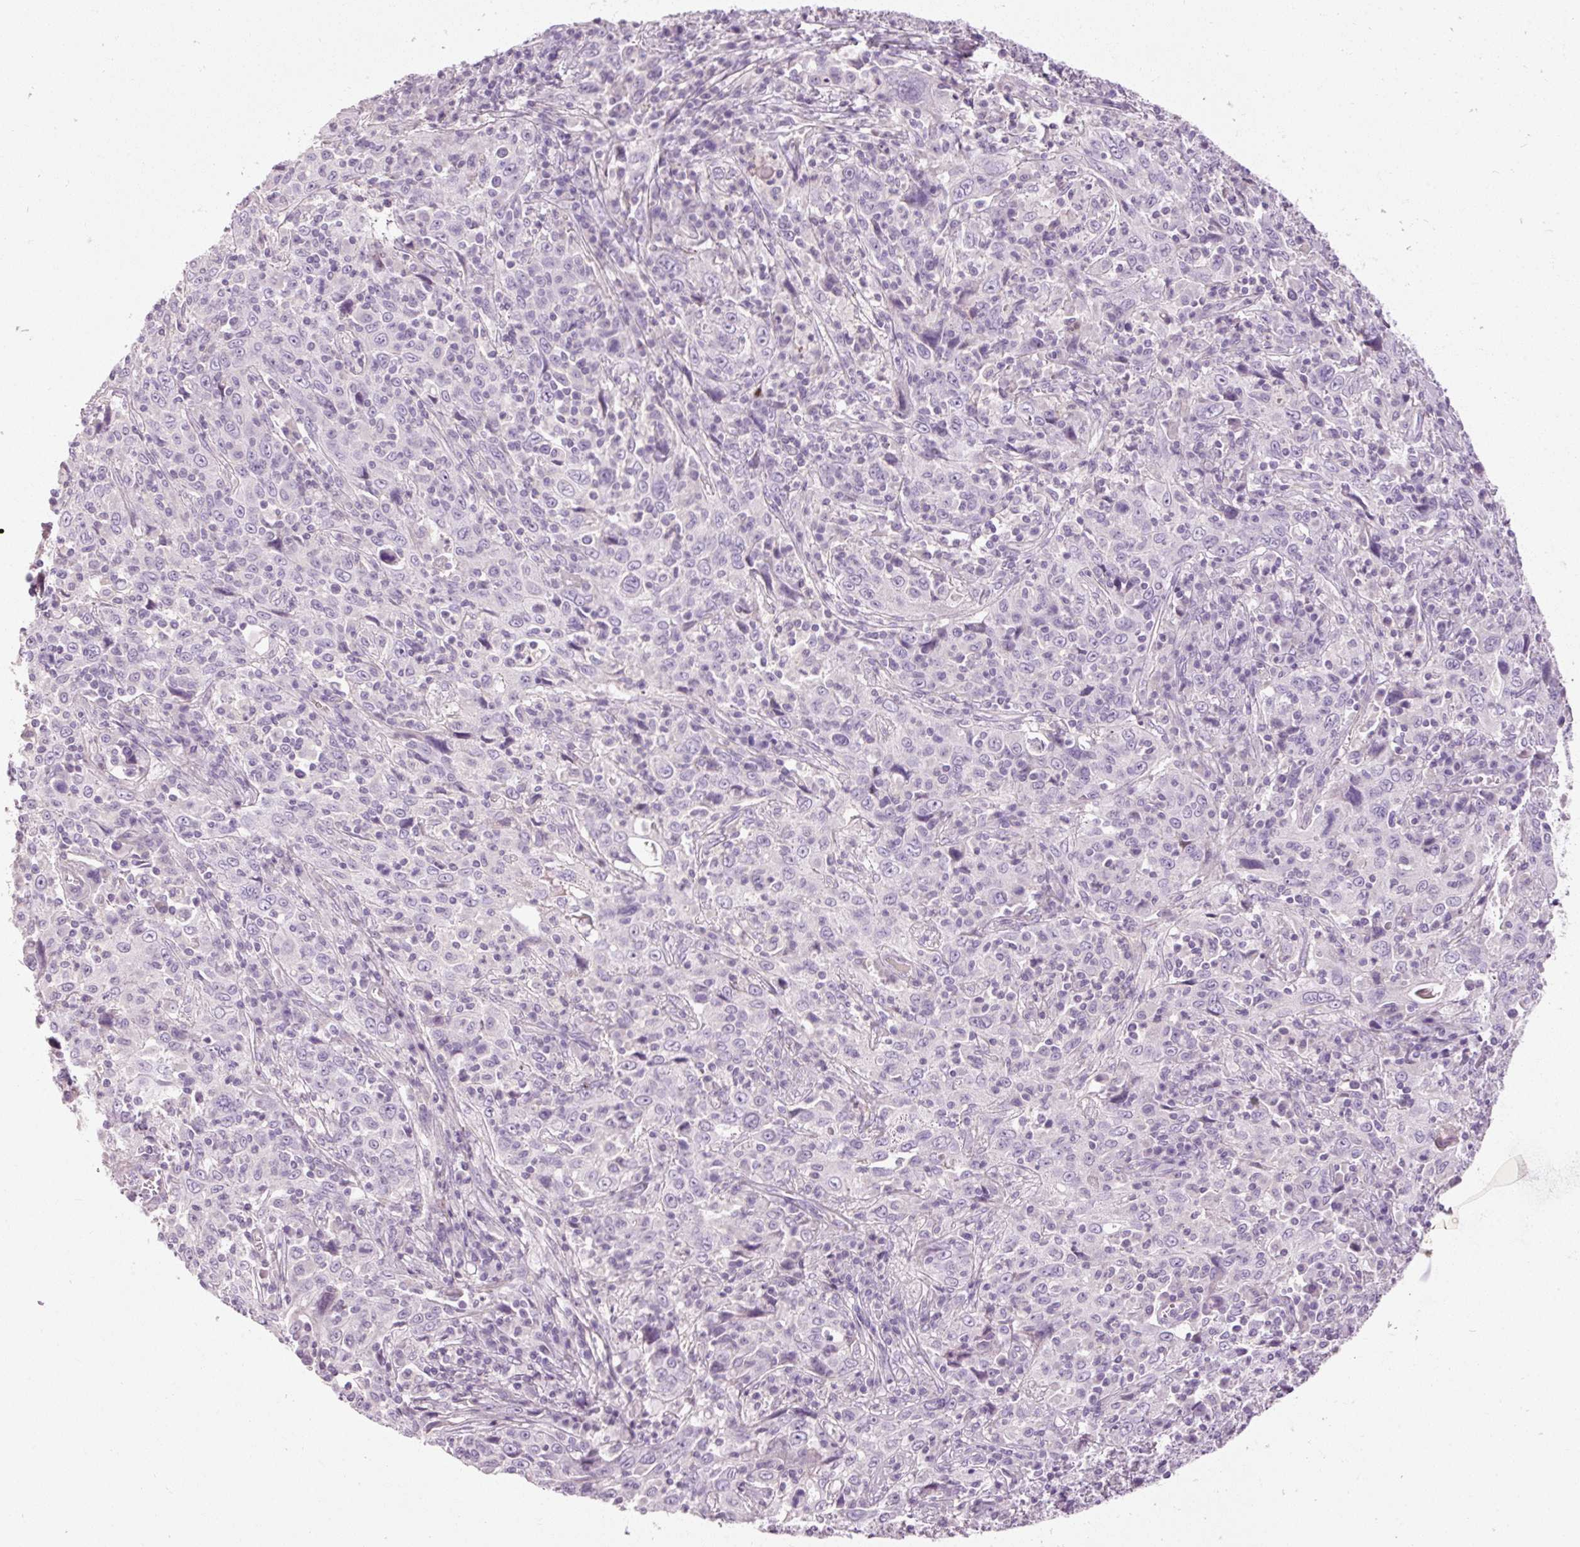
{"staining": {"intensity": "negative", "quantity": "none", "location": "none"}, "tissue": "cervical cancer", "cell_type": "Tumor cells", "image_type": "cancer", "snomed": [{"axis": "morphology", "description": "Squamous cell carcinoma, NOS"}, {"axis": "topography", "description": "Cervix"}], "caption": "The immunohistochemistry (IHC) image has no significant expression in tumor cells of cervical cancer (squamous cell carcinoma) tissue.", "gene": "MUC5AC", "patient": {"sex": "female", "age": 46}}